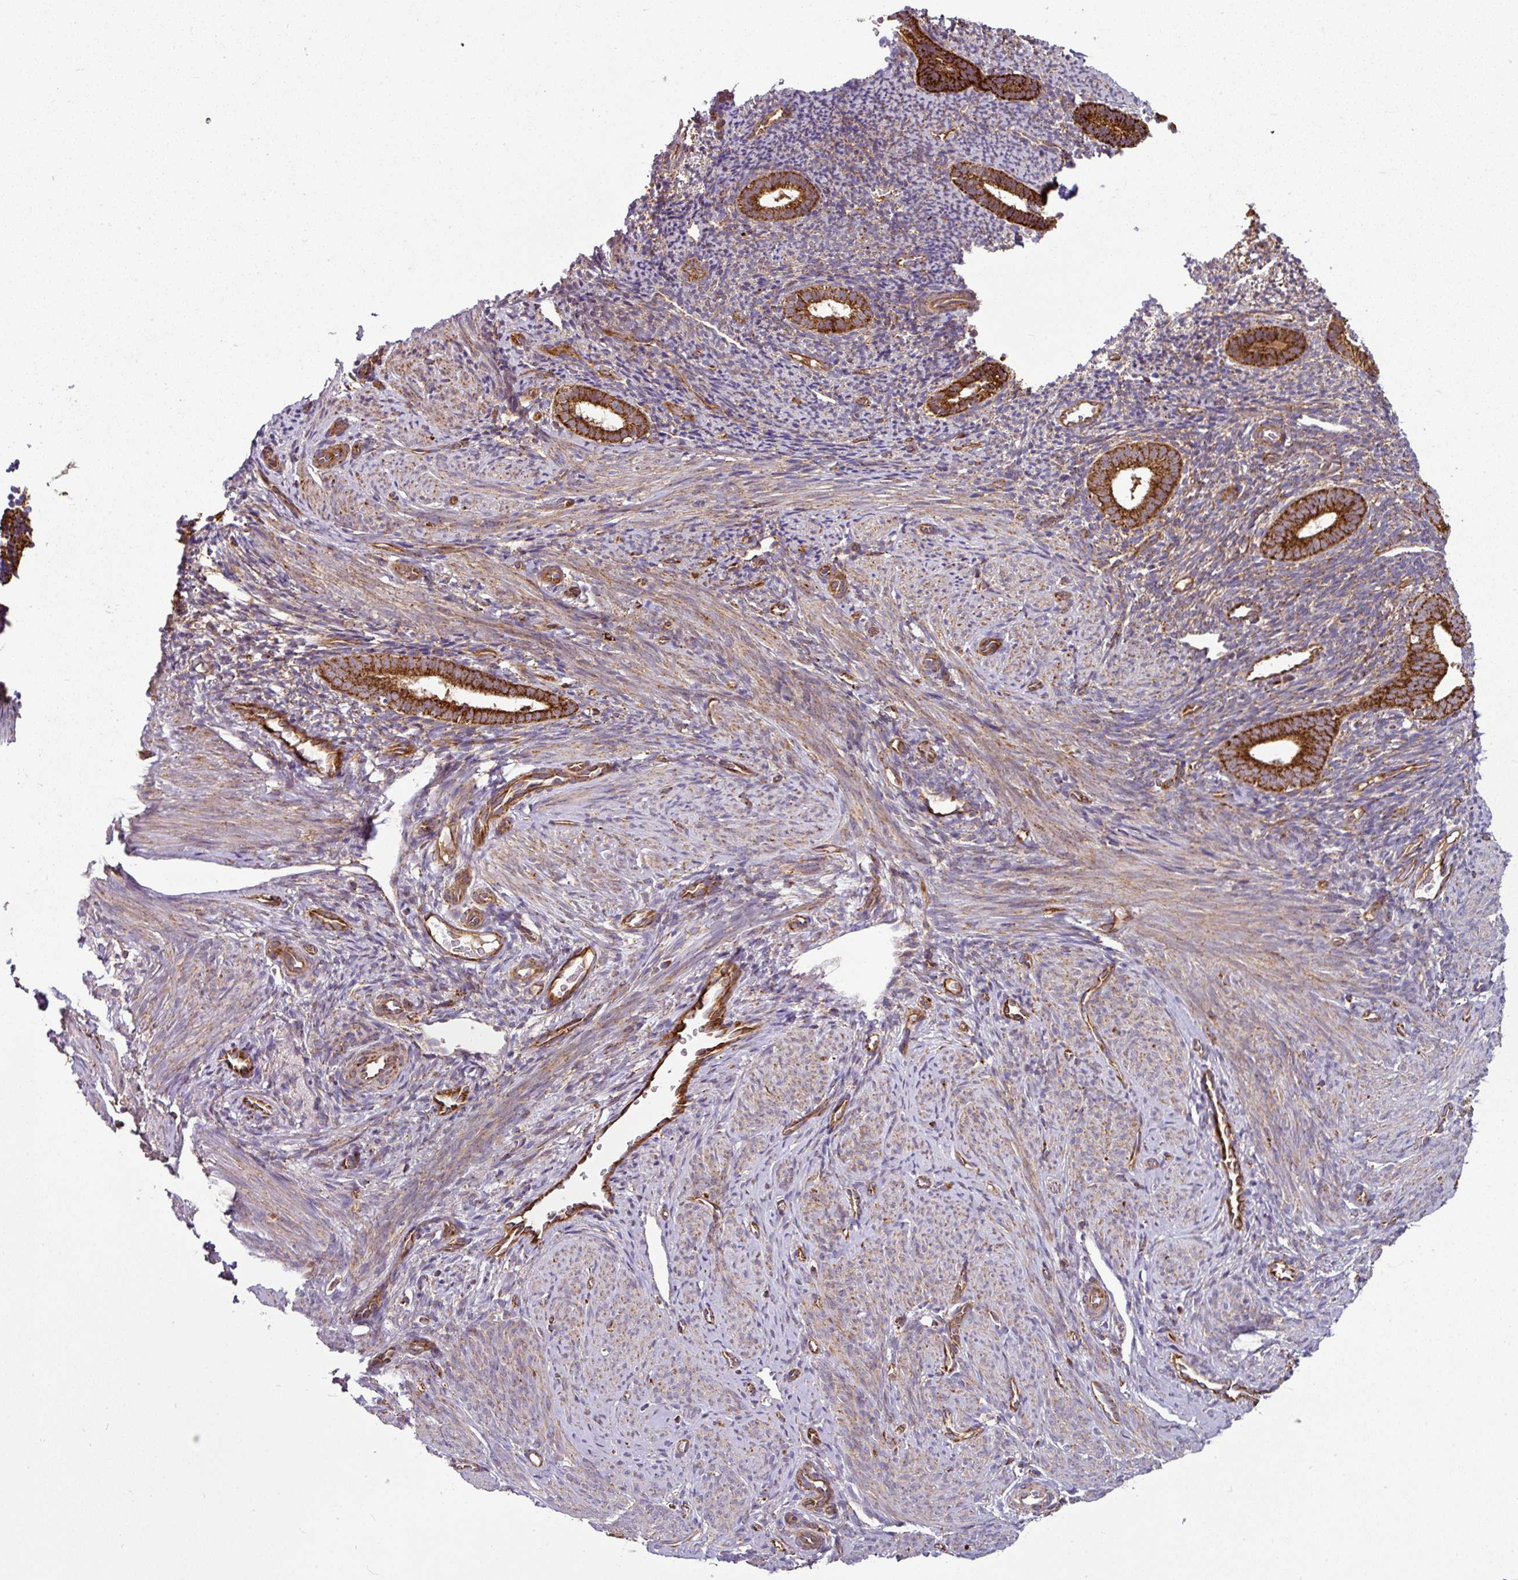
{"staining": {"intensity": "moderate", "quantity": ">75%", "location": "cytoplasmic/membranous"}, "tissue": "endometrium", "cell_type": "Cells in endometrial stroma", "image_type": "normal", "snomed": [{"axis": "morphology", "description": "Normal tissue, NOS"}, {"axis": "topography", "description": "Endometrium"}], "caption": "DAB (3,3'-diaminobenzidine) immunohistochemical staining of normal endometrium displays moderate cytoplasmic/membranous protein staining in approximately >75% of cells in endometrial stroma.", "gene": "PRELID3B", "patient": {"sex": "female", "age": 39}}